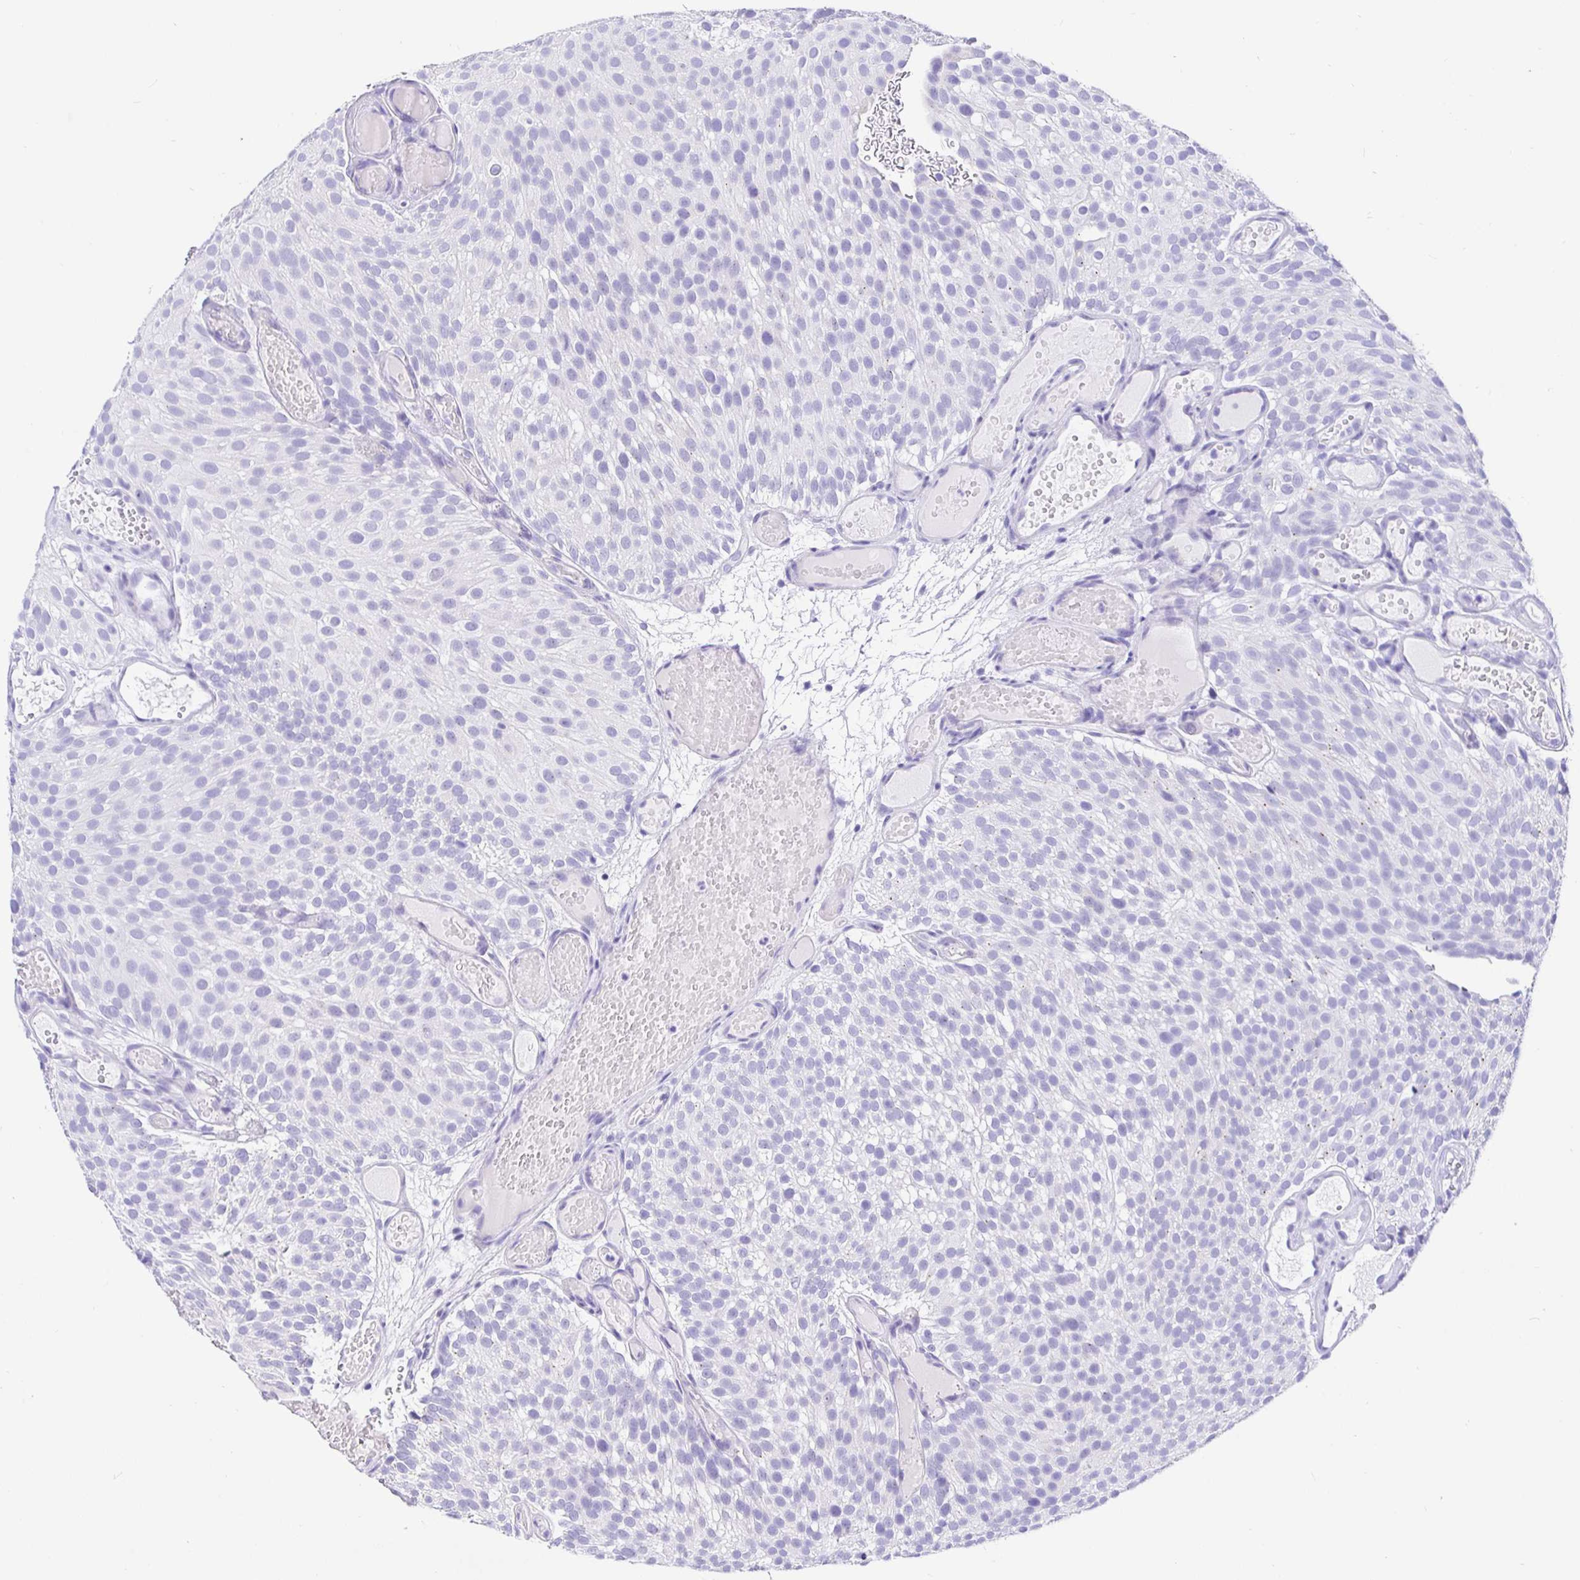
{"staining": {"intensity": "negative", "quantity": "none", "location": "none"}, "tissue": "urothelial cancer", "cell_type": "Tumor cells", "image_type": "cancer", "snomed": [{"axis": "morphology", "description": "Urothelial carcinoma, Low grade"}, {"axis": "topography", "description": "Urinary bladder"}], "caption": "DAB immunohistochemical staining of human urothelial cancer exhibits no significant positivity in tumor cells. (Stains: DAB immunohistochemistry with hematoxylin counter stain, Microscopy: brightfield microscopy at high magnification).", "gene": "PRAMEF19", "patient": {"sex": "male", "age": 78}}